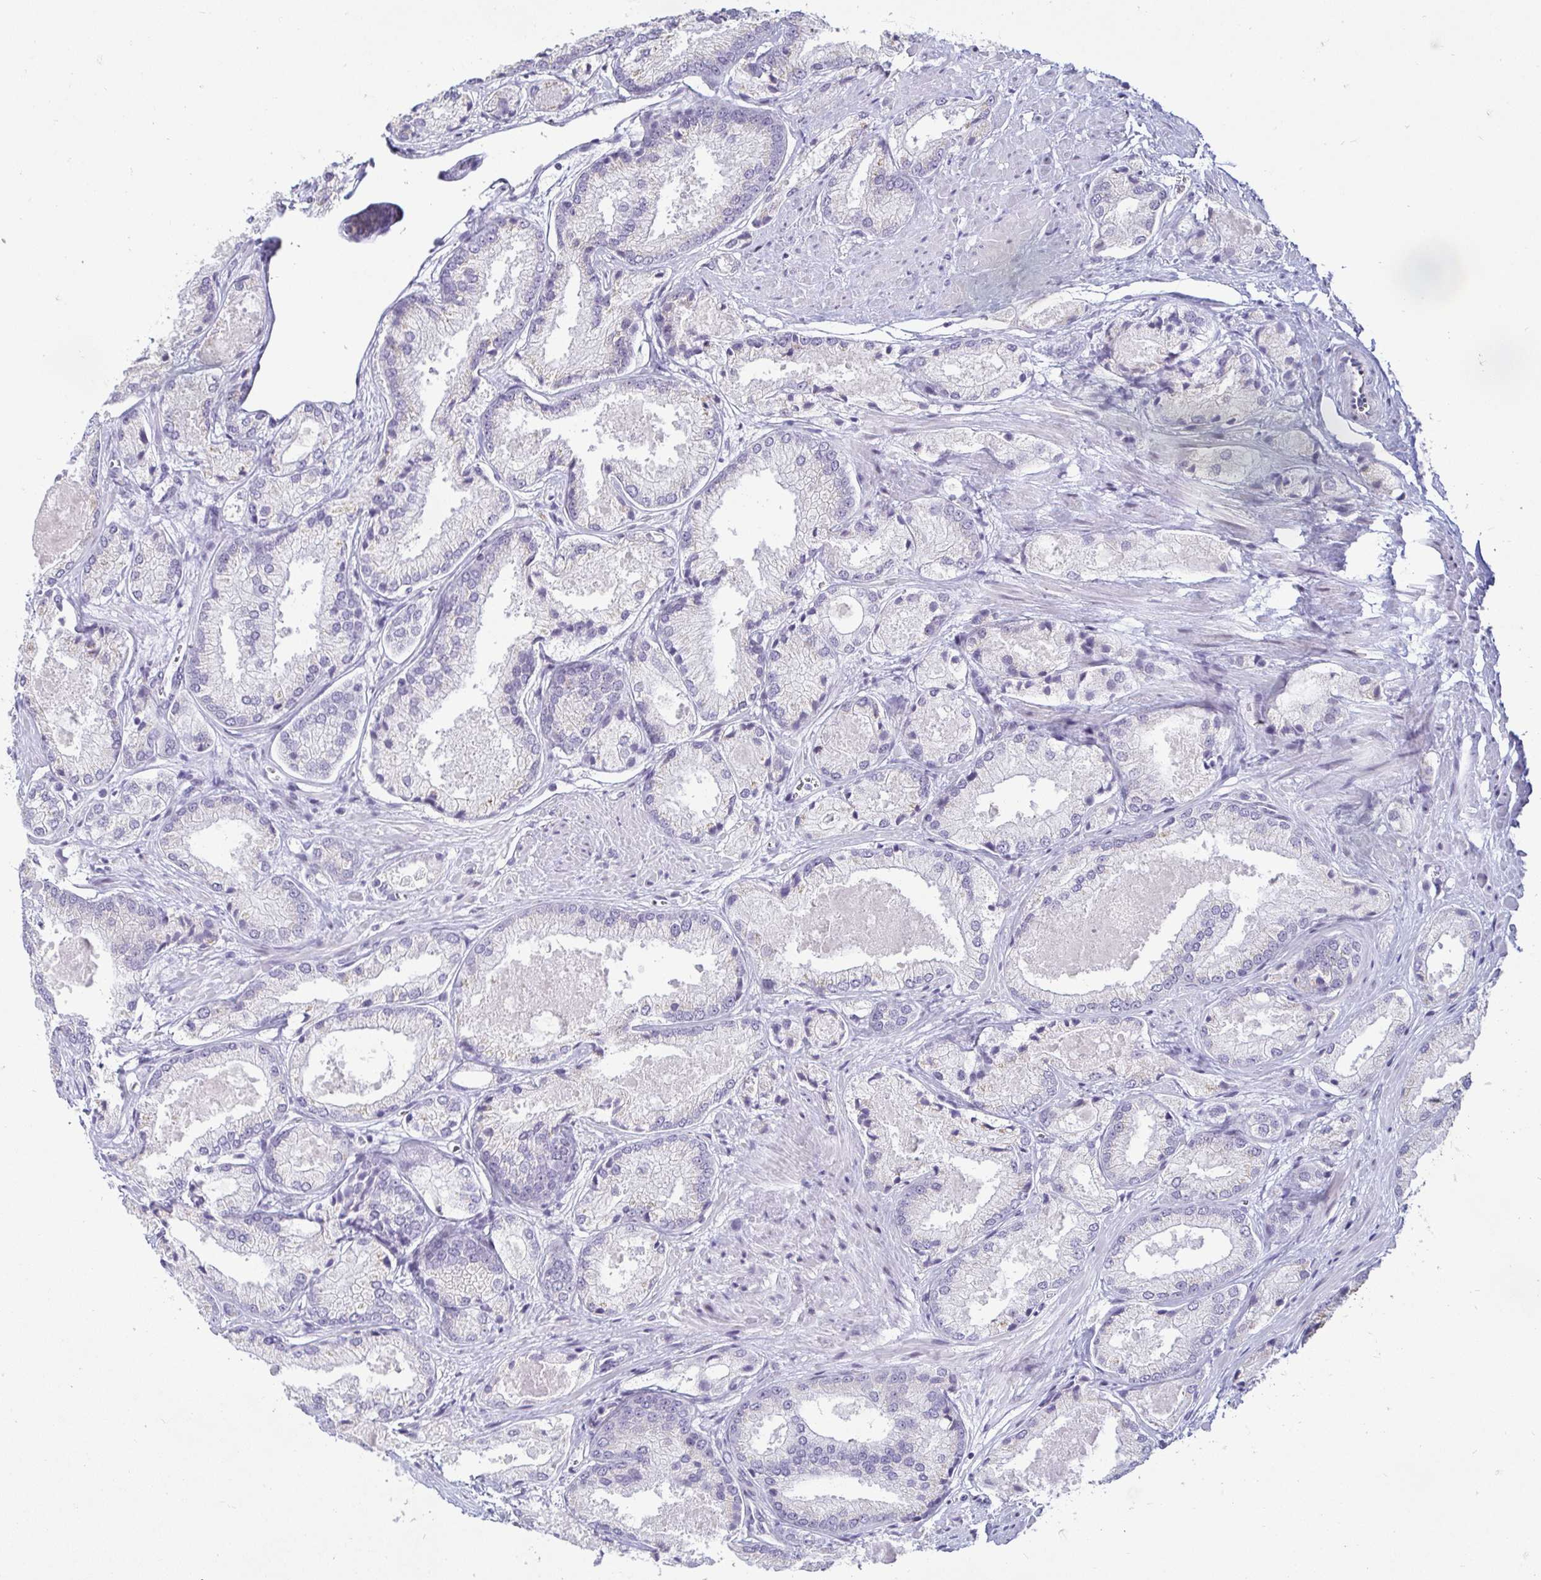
{"staining": {"intensity": "negative", "quantity": "none", "location": "none"}, "tissue": "prostate cancer", "cell_type": "Tumor cells", "image_type": "cancer", "snomed": [{"axis": "morphology", "description": "Adenocarcinoma, High grade"}, {"axis": "topography", "description": "Prostate"}], "caption": "Micrograph shows no protein positivity in tumor cells of prostate cancer (adenocarcinoma (high-grade)) tissue.", "gene": "CR2", "patient": {"sex": "male", "age": 68}}